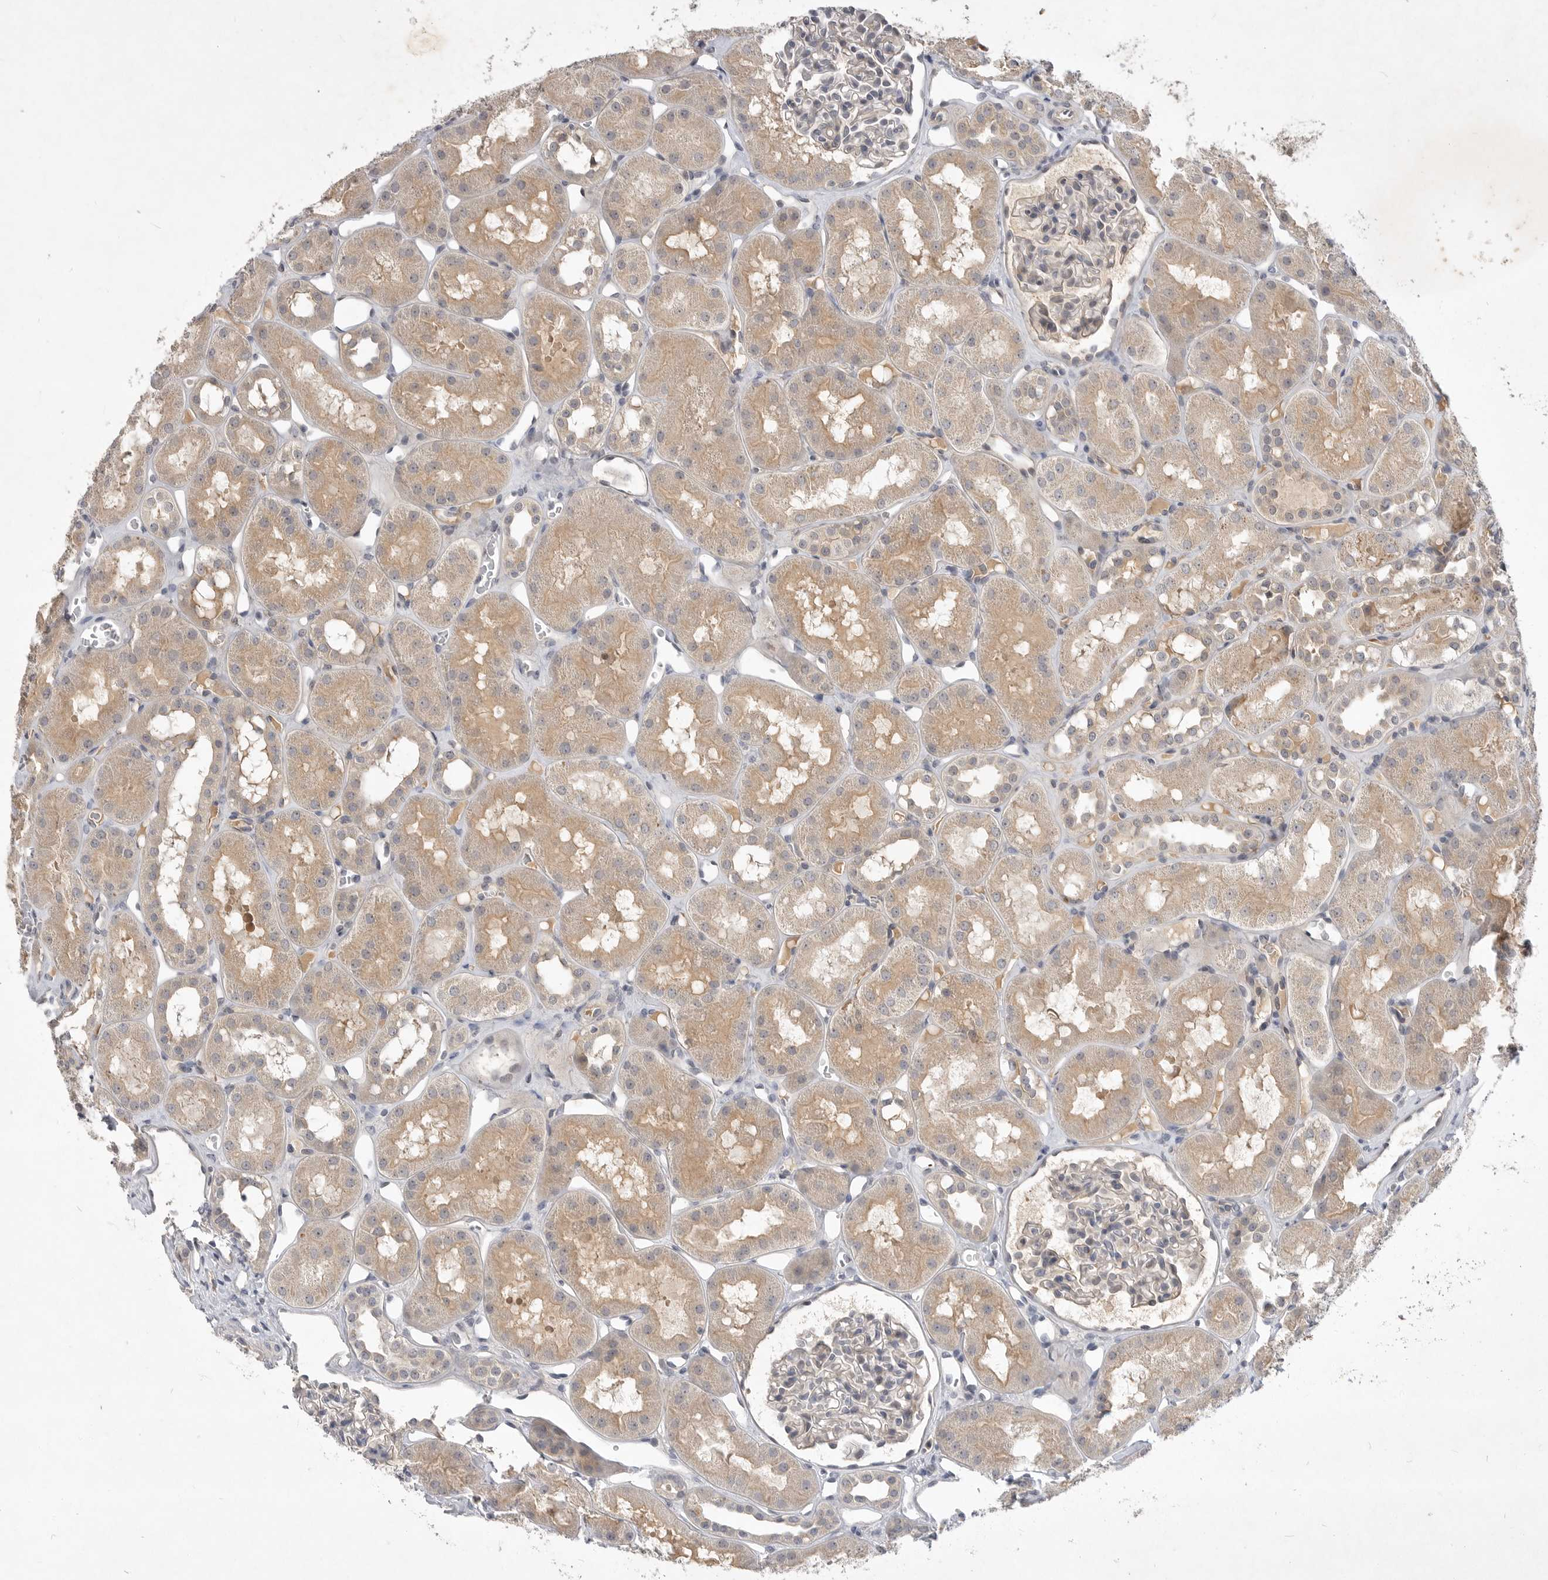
{"staining": {"intensity": "negative", "quantity": "none", "location": "none"}, "tissue": "kidney", "cell_type": "Cells in glomeruli", "image_type": "normal", "snomed": [{"axis": "morphology", "description": "Normal tissue, NOS"}, {"axis": "topography", "description": "Kidney"}], "caption": "This is an immunohistochemistry (IHC) photomicrograph of benign kidney. There is no staining in cells in glomeruli.", "gene": "ITGAD", "patient": {"sex": "male", "age": 16}}